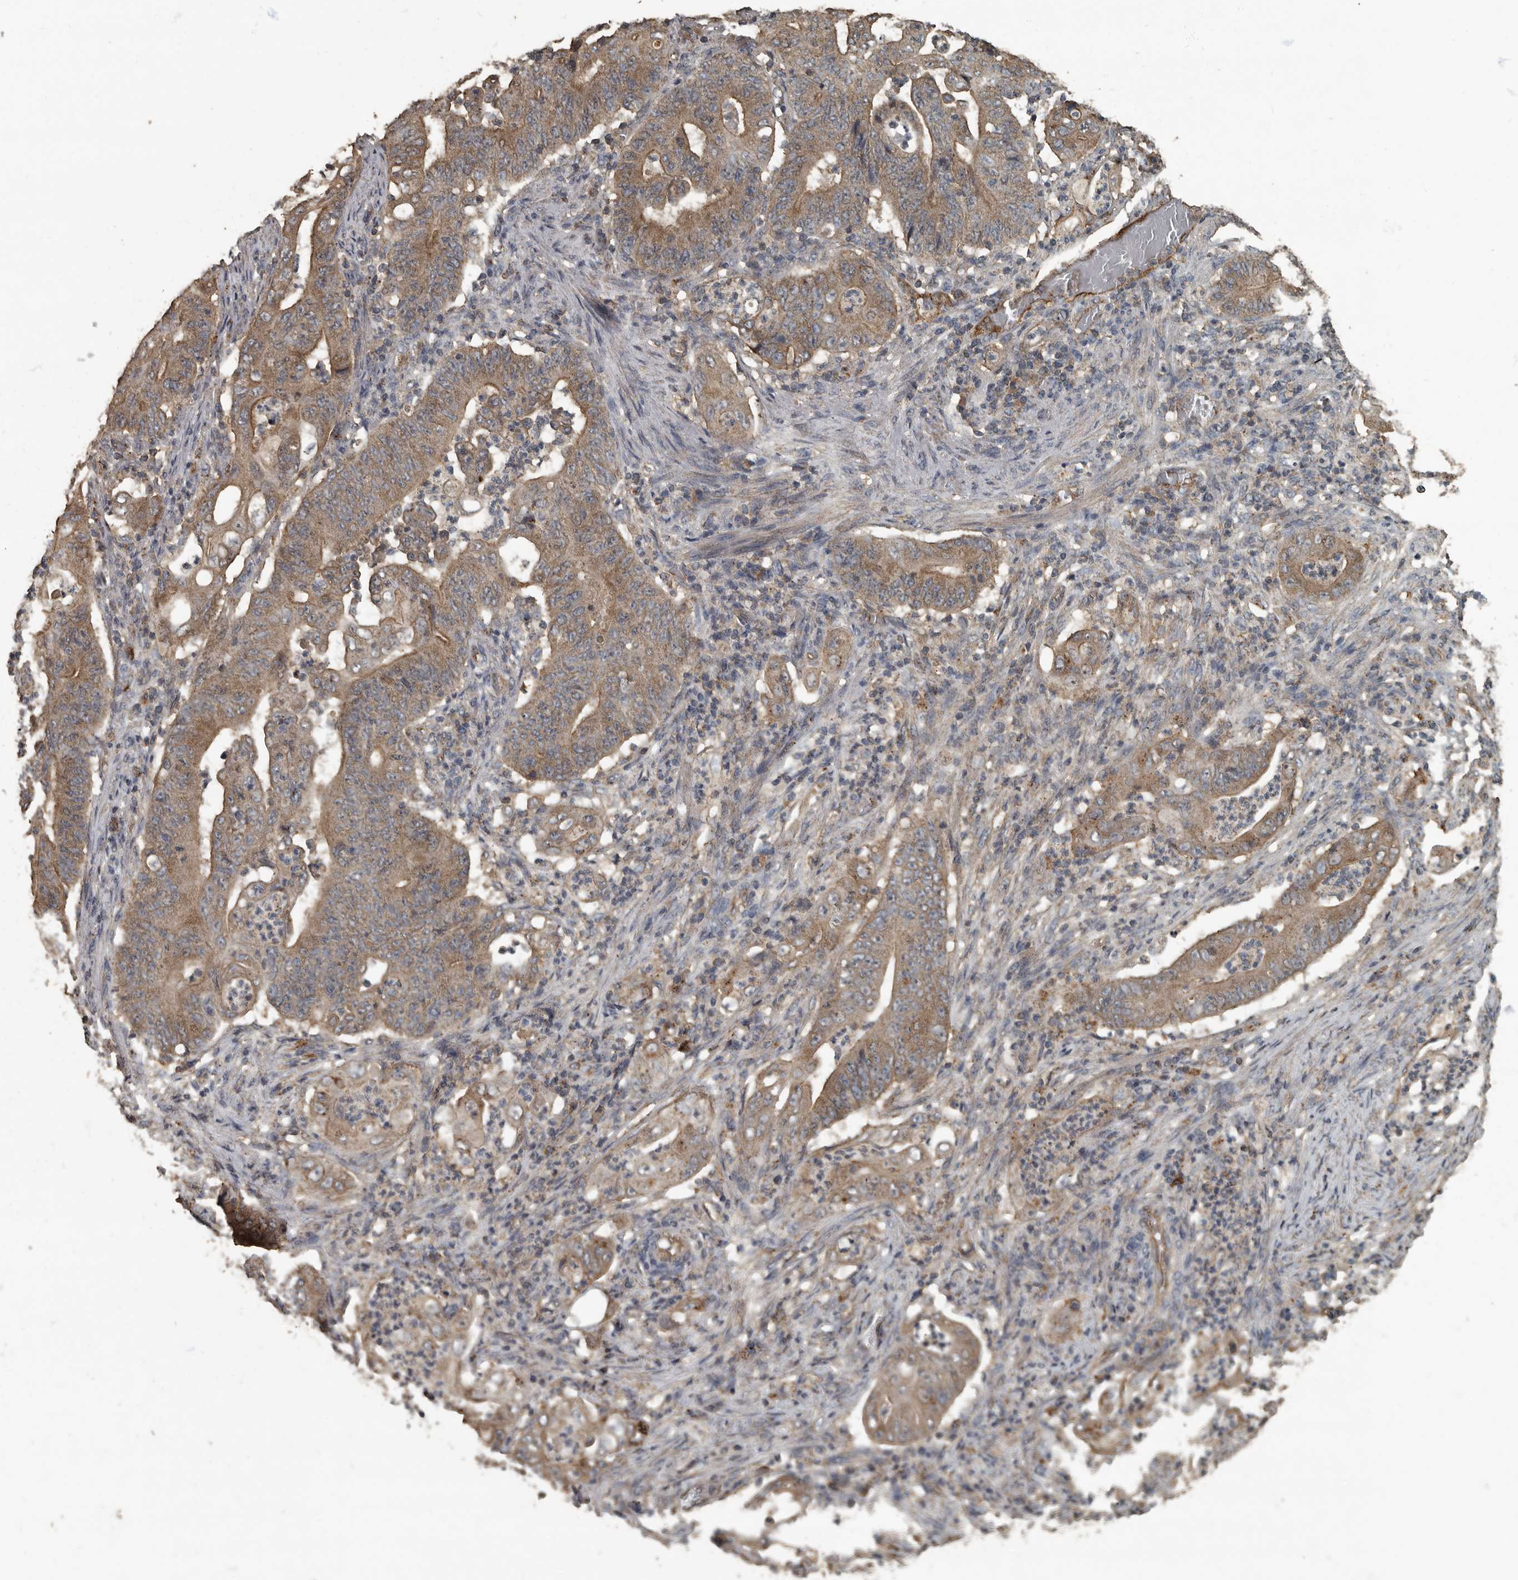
{"staining": {"intensity": "moderate", "quantity": ">75%", "location": "cytoplasmic/membranous"}, "tissue": "stomach cancer", "cell_type": "Tumor cells", "image_type": "cancer", "snomed": [{"axis": "morphology", "description": "Adenocarcinoma, NOS"}, {"axis": "topography", "description": "Stomach"}], "caption": "Stomach cancer (adenocarcinoma) stained with a brown dye shows moderate cytoplasmic/membranous positive expression in about >75% of tumor cells.", "gene": "IL15RA", "patient": {"sex": "female", "age": 73}}